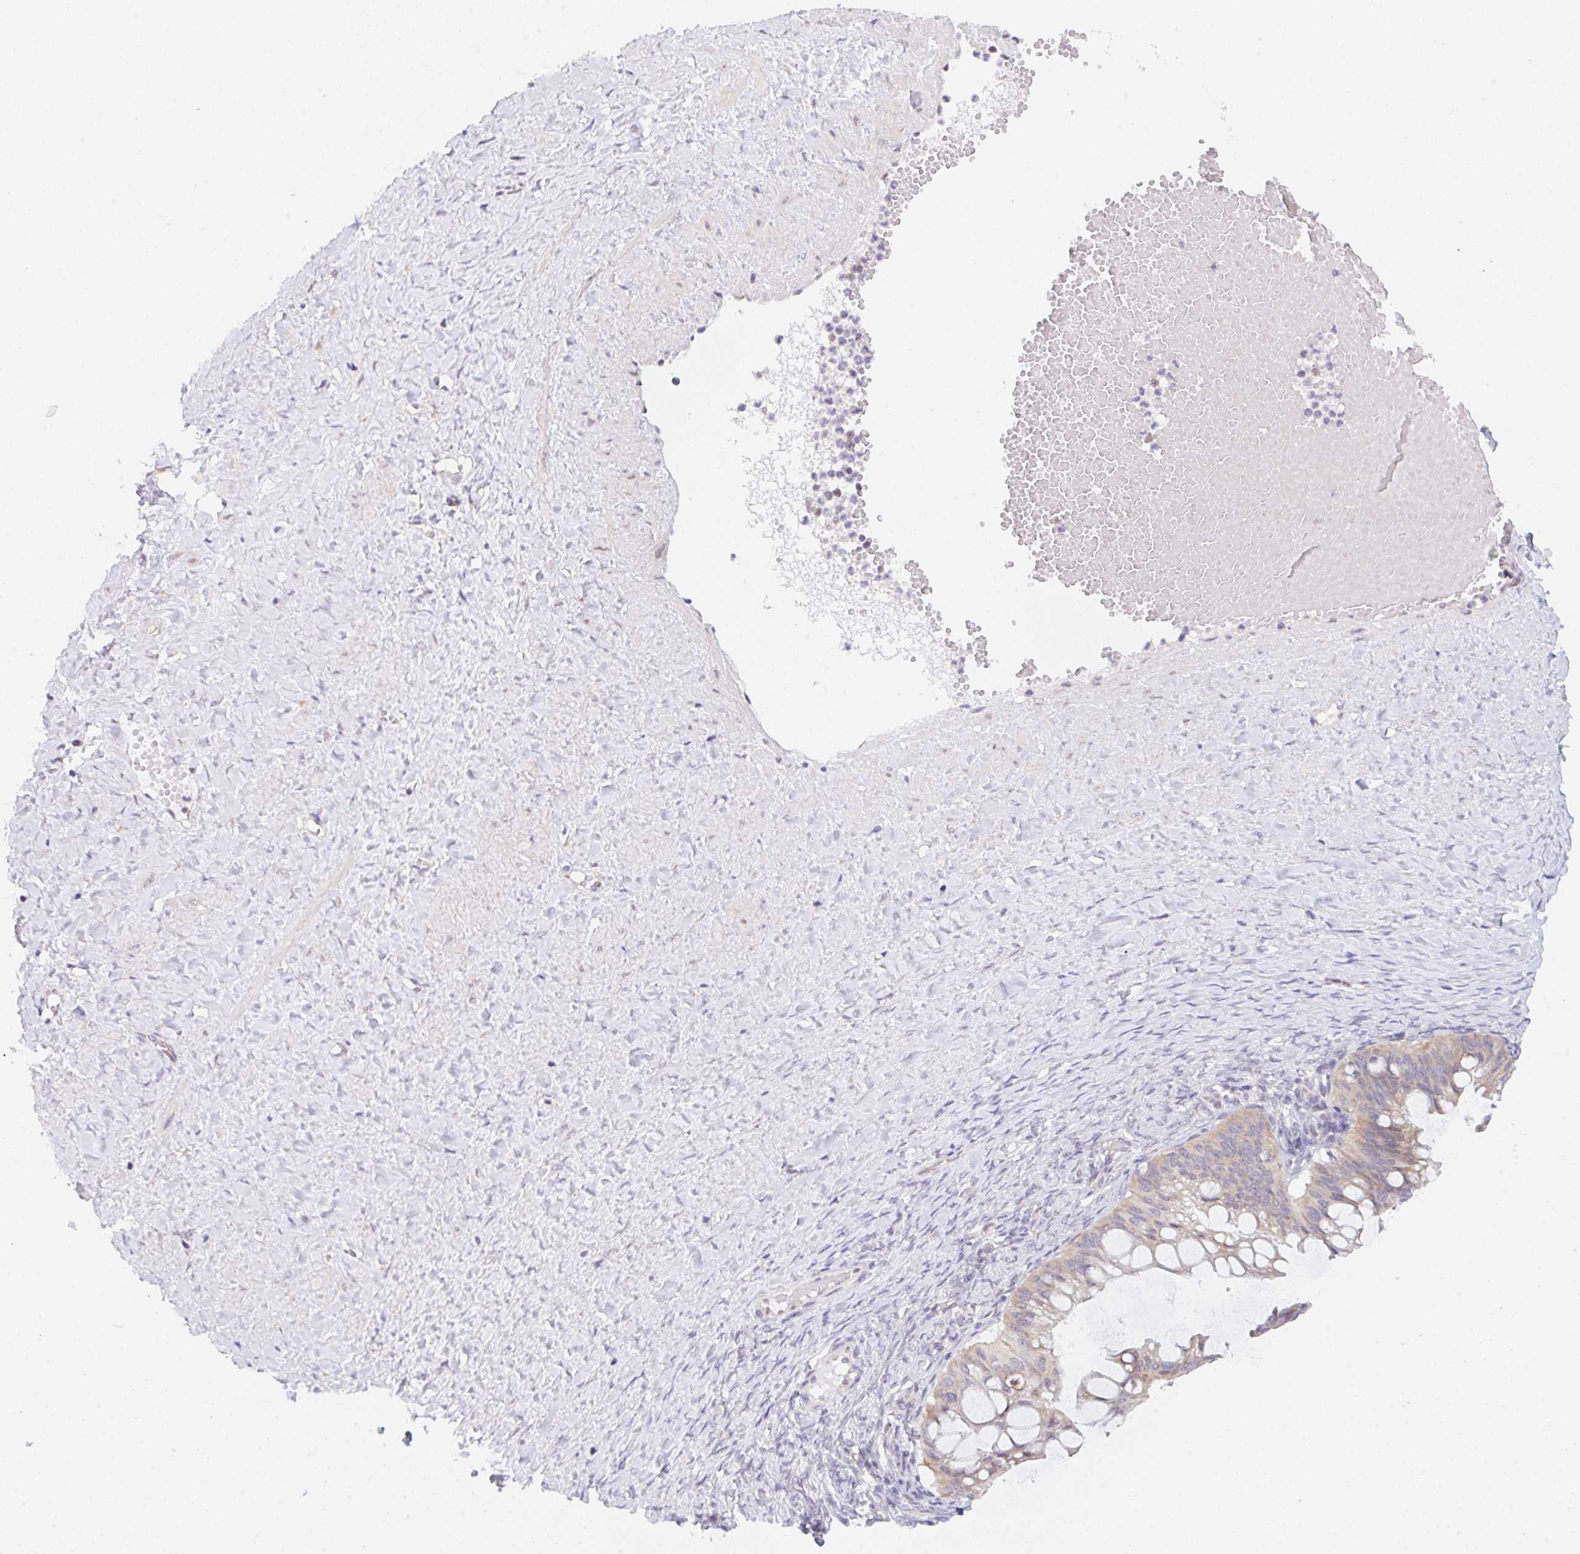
{"staining": {"intensity": "weak", "quantity": ">75%", "location": "cytoplasmic/membranous"}, "tissue": "ovarian cancer", "cell_type": "Tumor cells", "image_type": "cancer", "snomed": [{"axis": "morphology", "description": "Cystadenocarcinoma, mucinous, NOS"}, {"axis": "topography", "description": "Ovary"}], "caption": "The immunohistochemical stain shows weak cytoplasmic/membranous positivity in tumor cells of ovarian cancer (mucinous cystadenocarcinoma) tissue.", "gene": "TBPL2", "patient": {"sex": "female", "age": 73}}